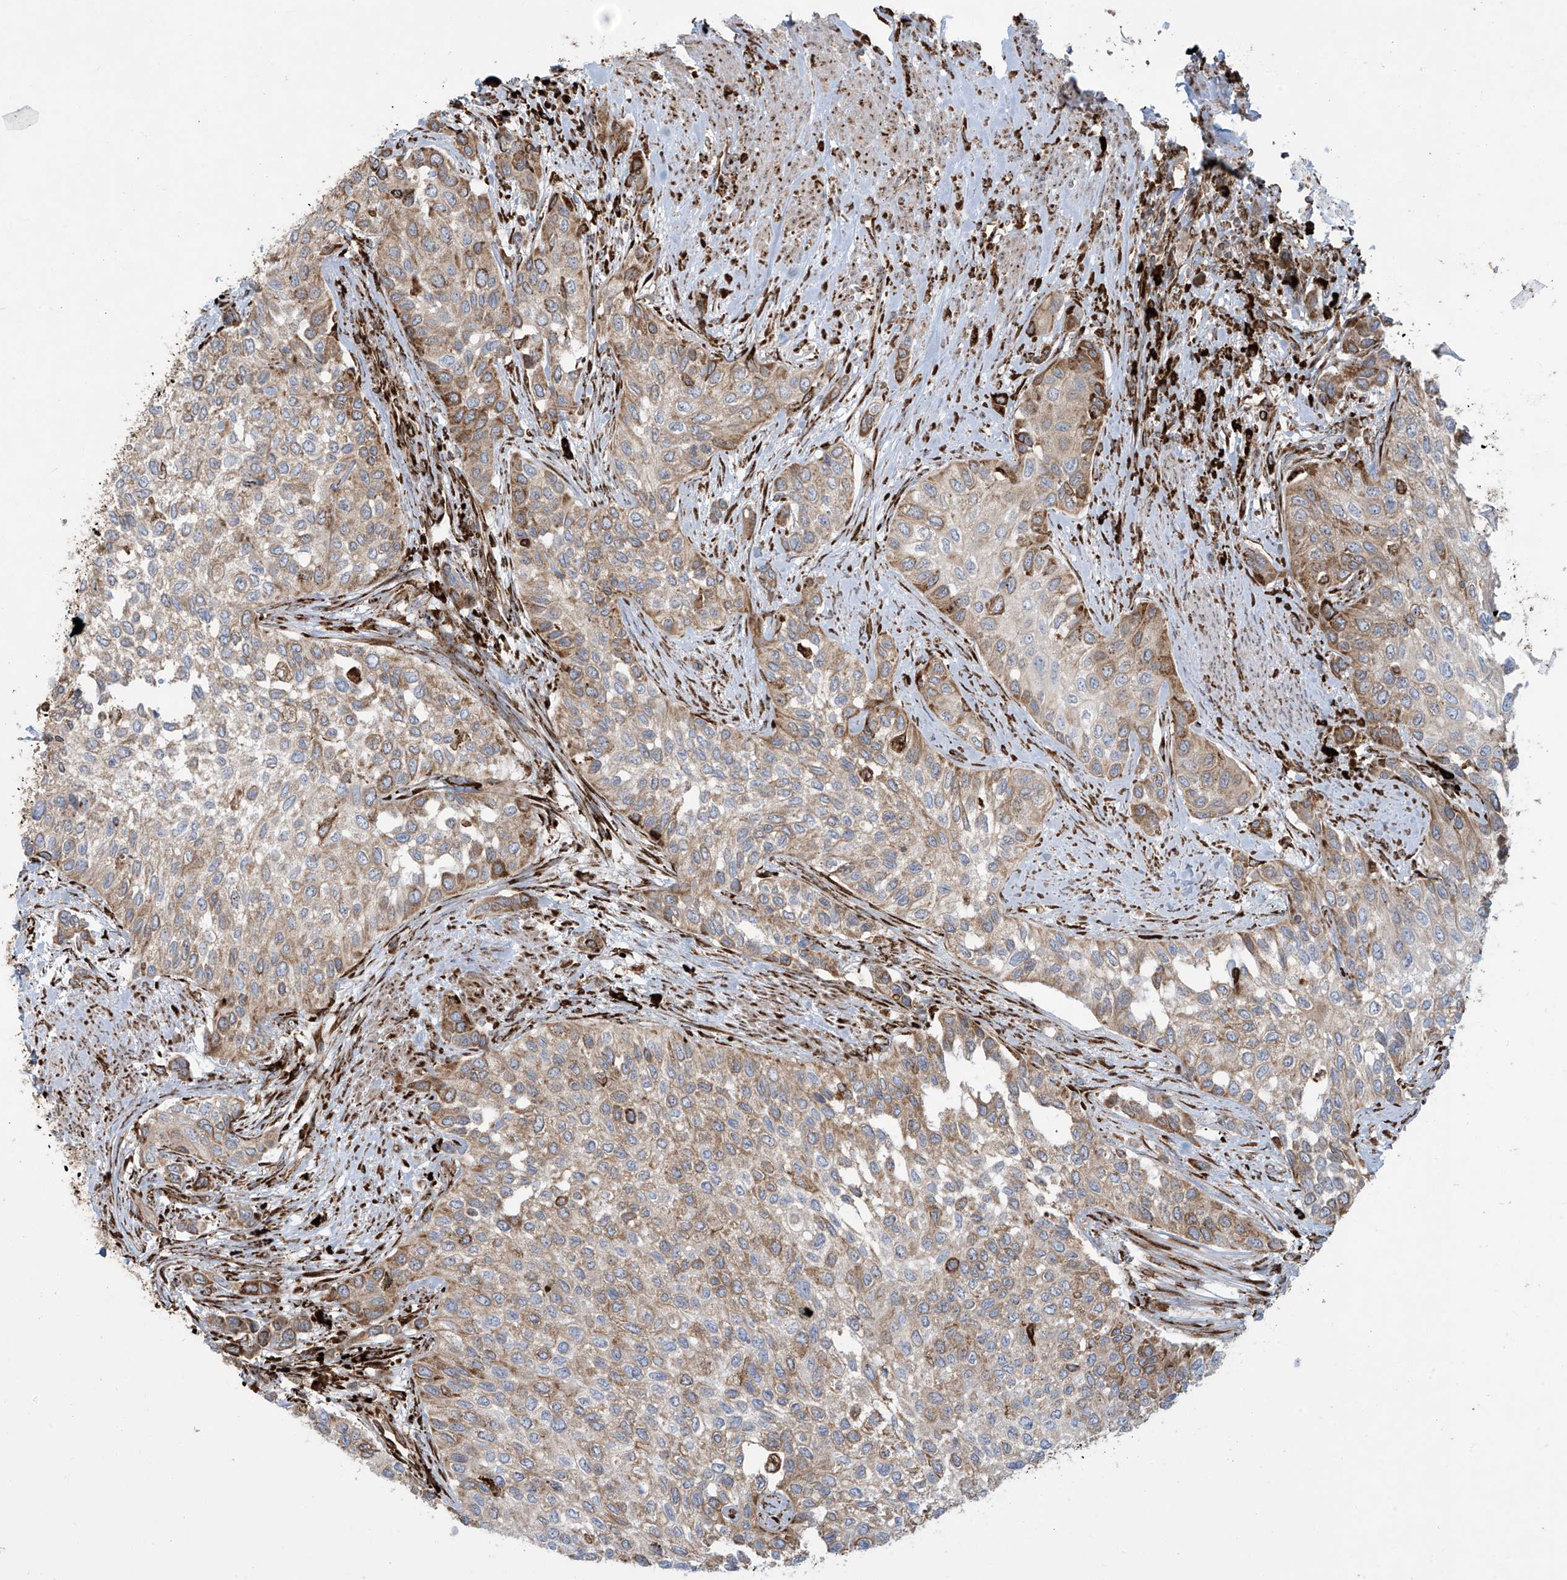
{"staining": {"intensity": "moderate", "quantity": "25%-75%", "location": "cytoplasmic/membranous"}, "tissue": "urothelial cancer", "cell_type": "Tumor cells", "image_type": "cancer", "snomed": [{"axis": "morphology", "description": "Normal tissue, NOS"}, {"axis": "morphology", "description": "Urothelial carcinoma, High grade"}, {"axis": "topography", "description": "Vascular tissue"}, {"axis": "topography", "description": "Urinary bladder"}], "caption": "Protein expression analysis of urothelial carcinoma (high-grade) demonstrates moderate cytoplasmic/membranous expression in about 25%-75% of tumor cells. The staining was performed using DAB (3,3'-diaminobenzidine) to visualize the protein expression in brown, while the nuclei were stained in blue with hematoxylin (Magnification: 20x).", "gene": "MX1", "patient": {"sex": "female", "age": 56}}